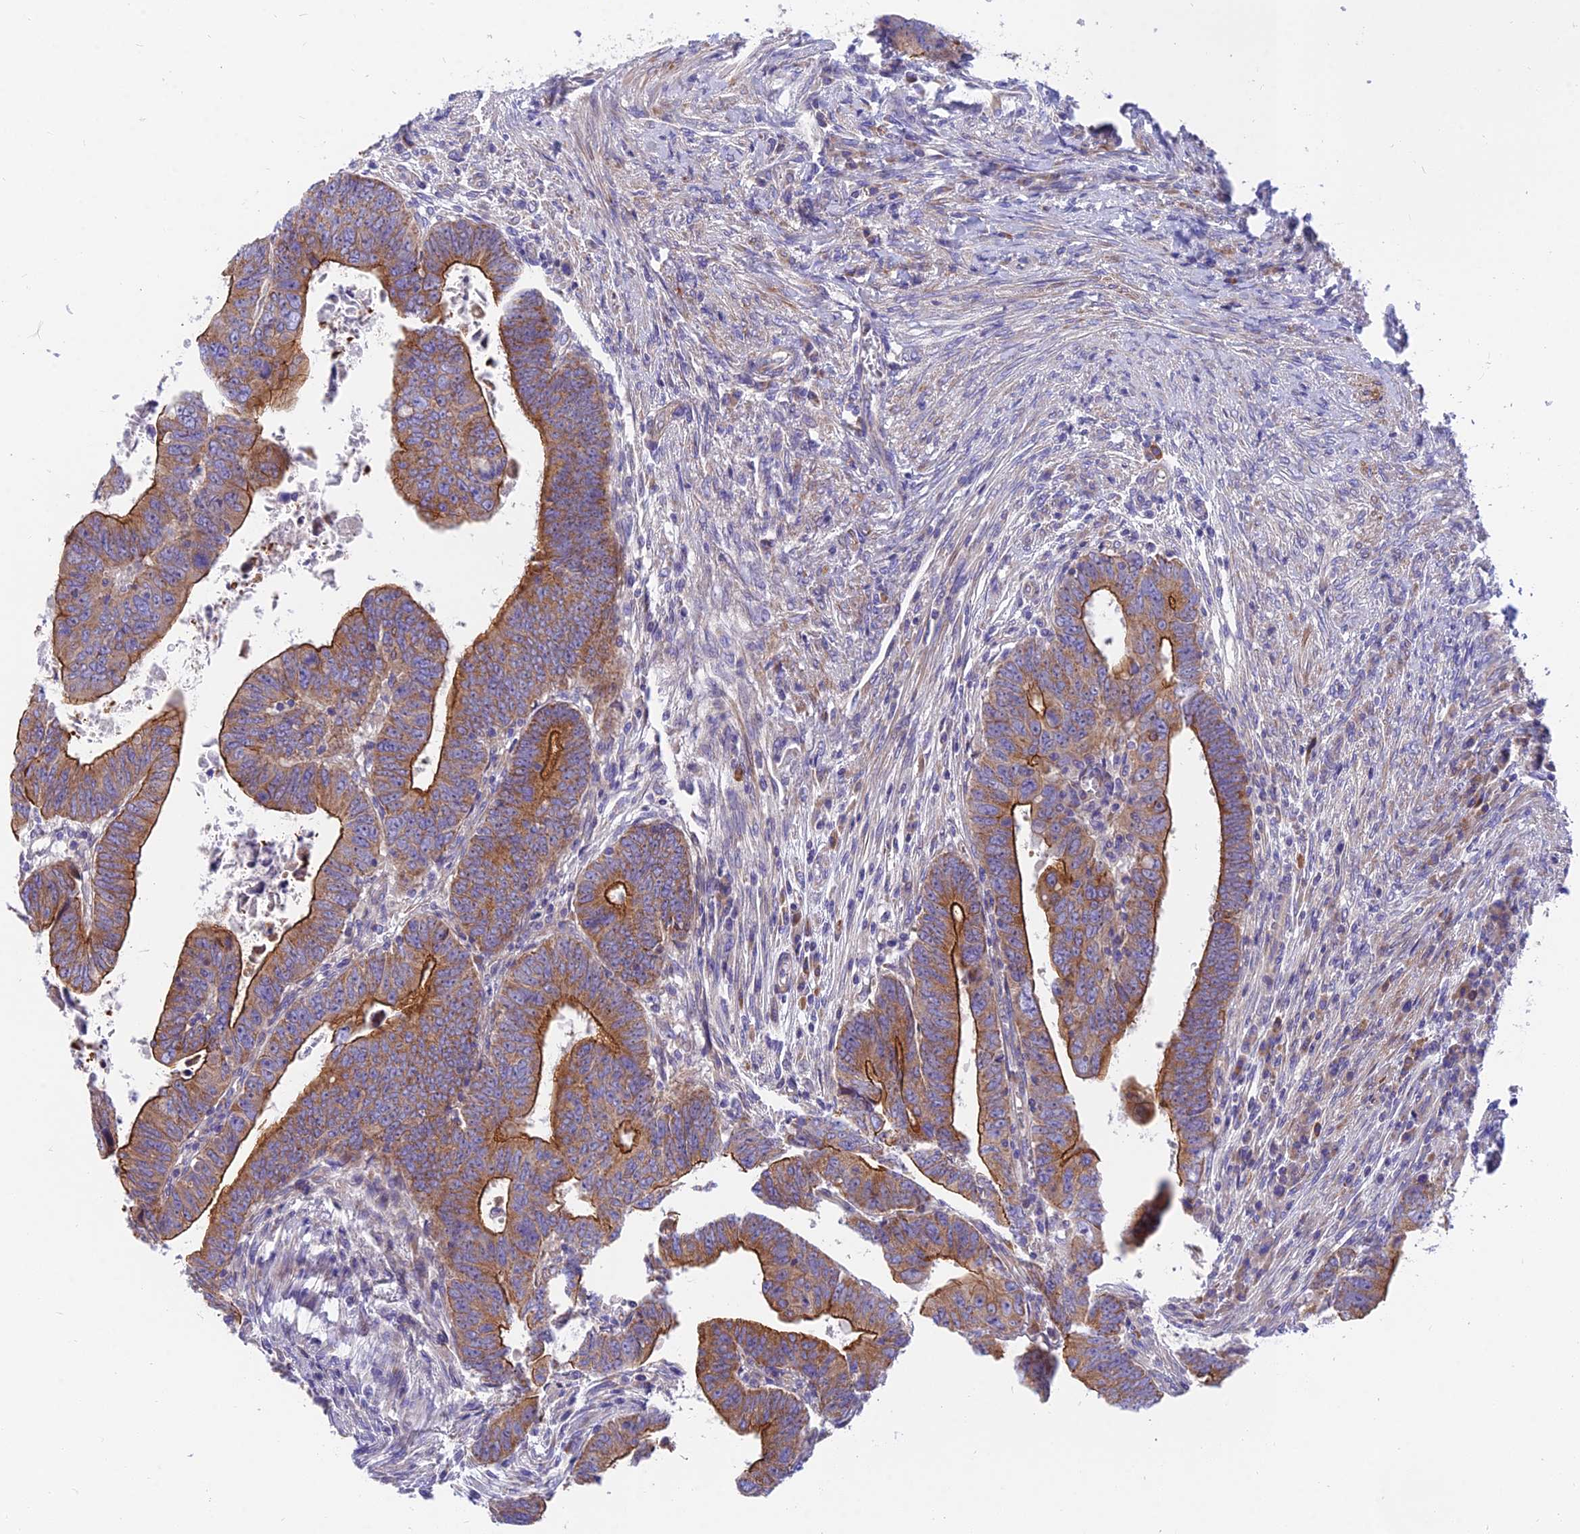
{"staining": {"intensity": "strong", "quantity": ">75%", "location": "cytoplasmic/membranous"}, "tissue": "colorectal cancer", "cell_type": "Tumor cells", "image_type": "cancer", "snomed": [{"axis": "morphology", "description": "Normal tissue, NOS"}, {"axis": "morphology", "description": "Adenocarcinoma, NOS"}, {"axis": "topography", "description": "Rectum"}], "caption": "Immunohistochemical staining of adenocarcinoma (colorectal) displays high levels of strong cytoplasmic/membranous protein positivity in approximately >75% of tumor cells.", "gene": "MVB12A", "patient": {"sex": "female", "age": 65}}